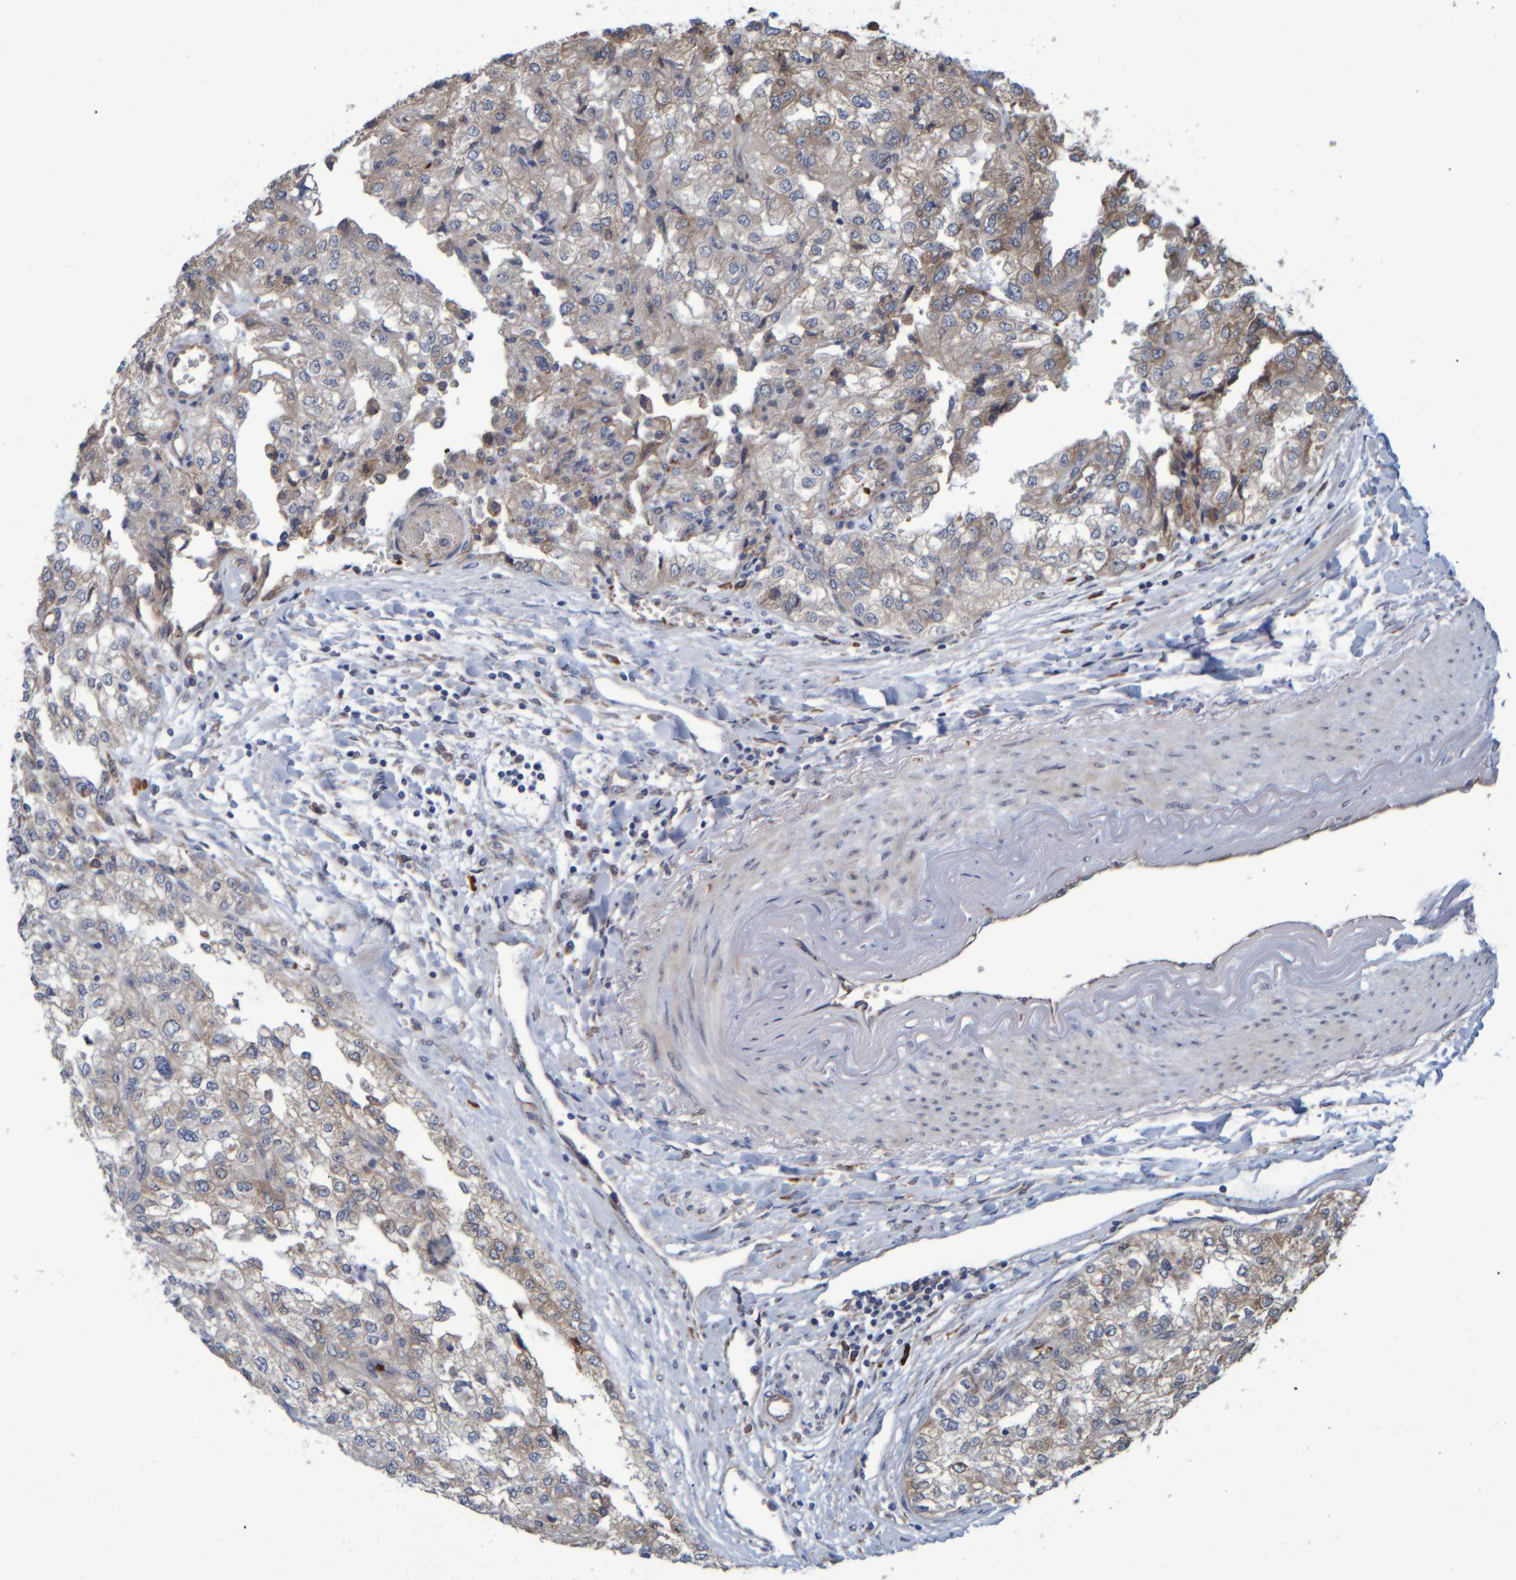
{"staining": {"intensity": "weak", "quantity": "25%-75%", "location": "cytoplasmic/membranous"}, "tissue": "renal cancer", "cell_type": "Tumor cells", "image_type": "cancer", "snomed": [{"axis": "morphology", "description": "Adenocarcinoma, NOS"}, {"axis": "topography", "description": "Kidney"}], "caption": "Renal cancer stained with a brown dye demonstrates weak cytoplasmic/membranous positive expression in about 25%-75% of tumor cells.", "gene": "SPAG5", "patient": {"sex": "female", "age": 54}}